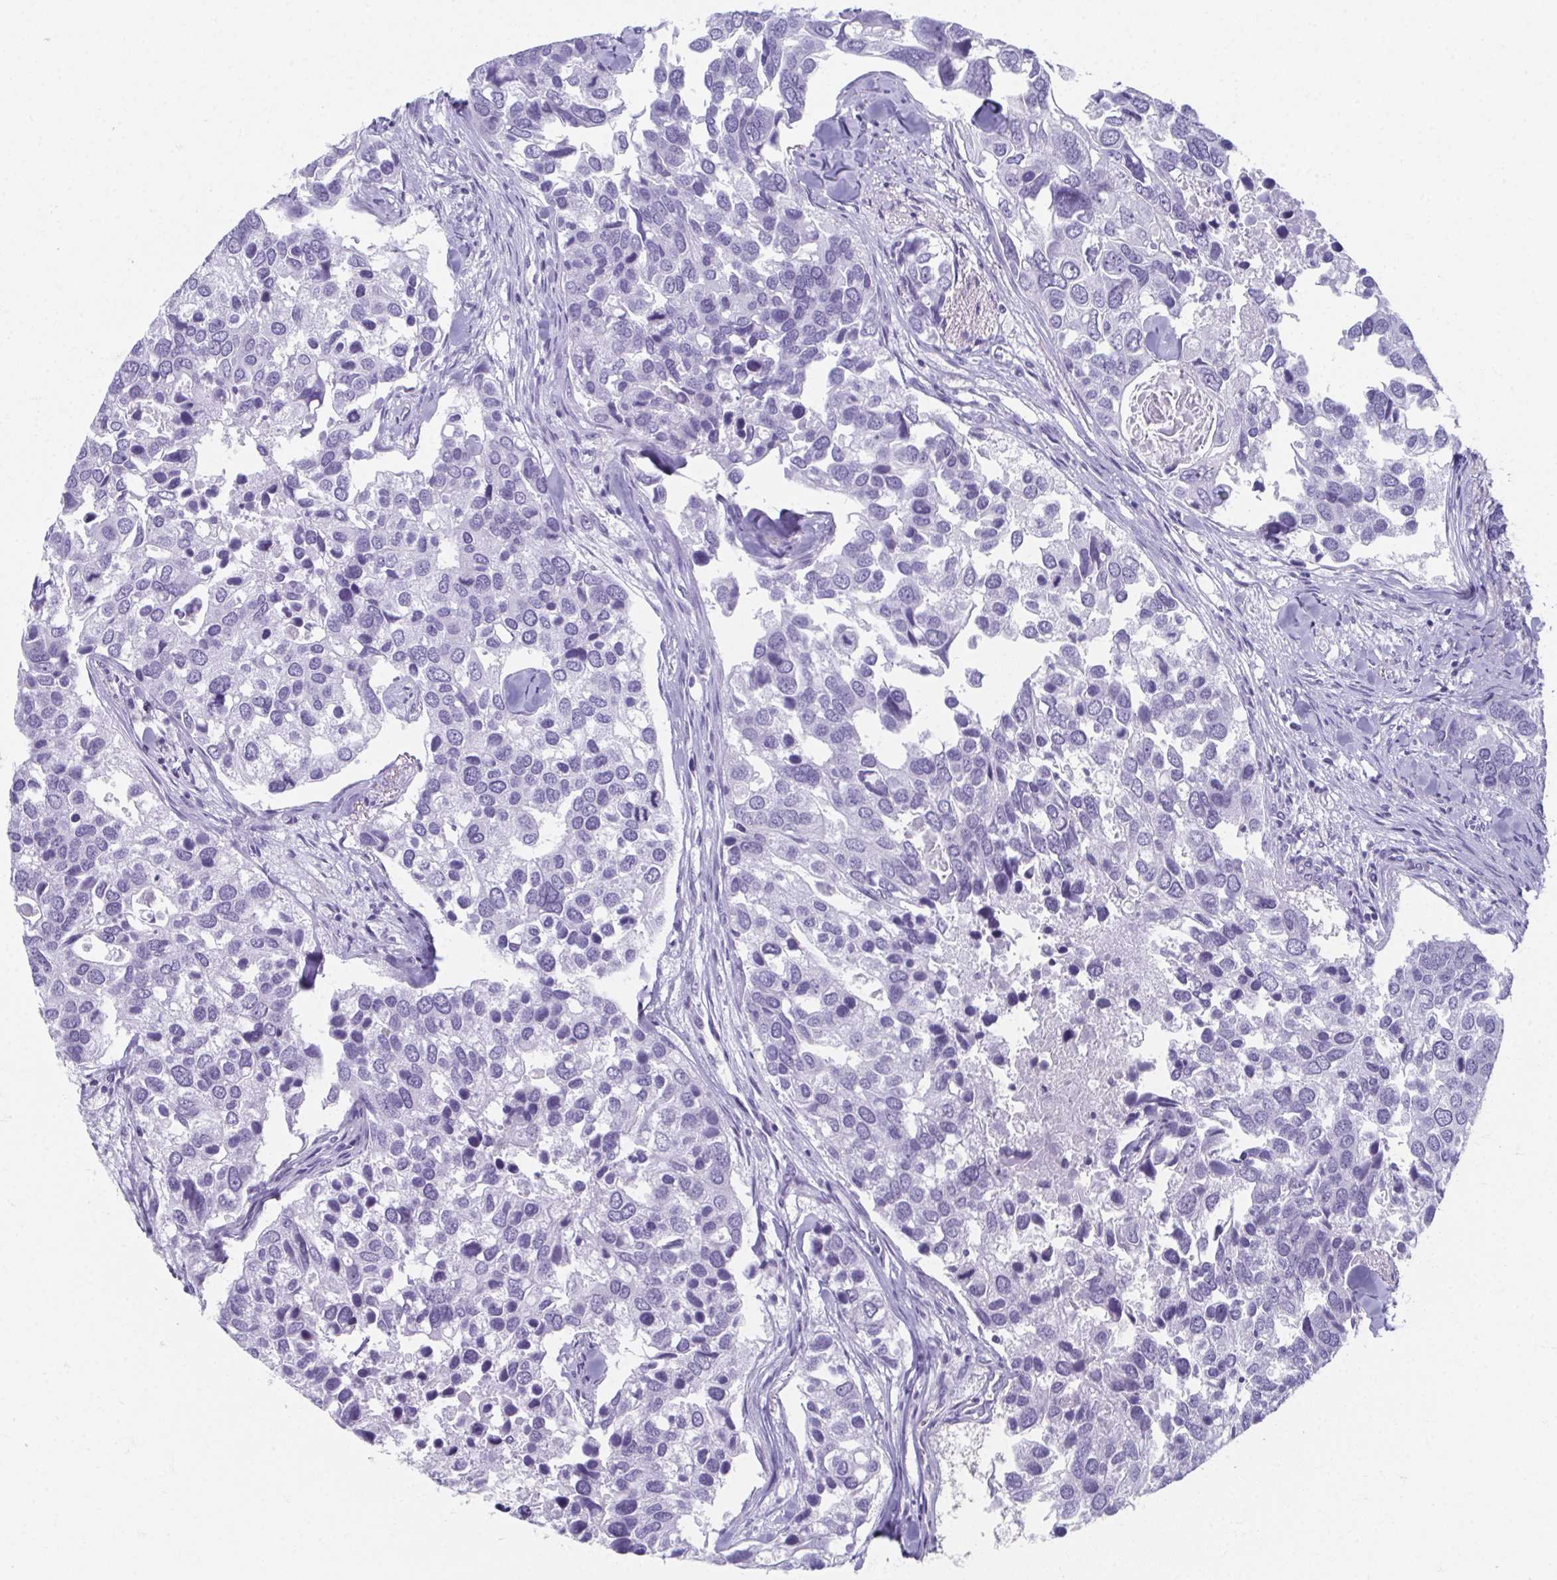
{"staining": {"intensity": "negative", "quantity": "none", "location": "none"}, "tissue": "breast cancer", "cell_type": "Tumor cells", "image_type": "cancer", "snomed": [{"axis": "morphology", "description": "Duct carcinoma"}, {"axis": "topography", "description": "Breast"}], "caption": "An image of human breast infiltrating ductal carcinoma is negative for staining in tumor cells.", "gene": "GHRL", "patient": {"sex": "female", "age": 83}}